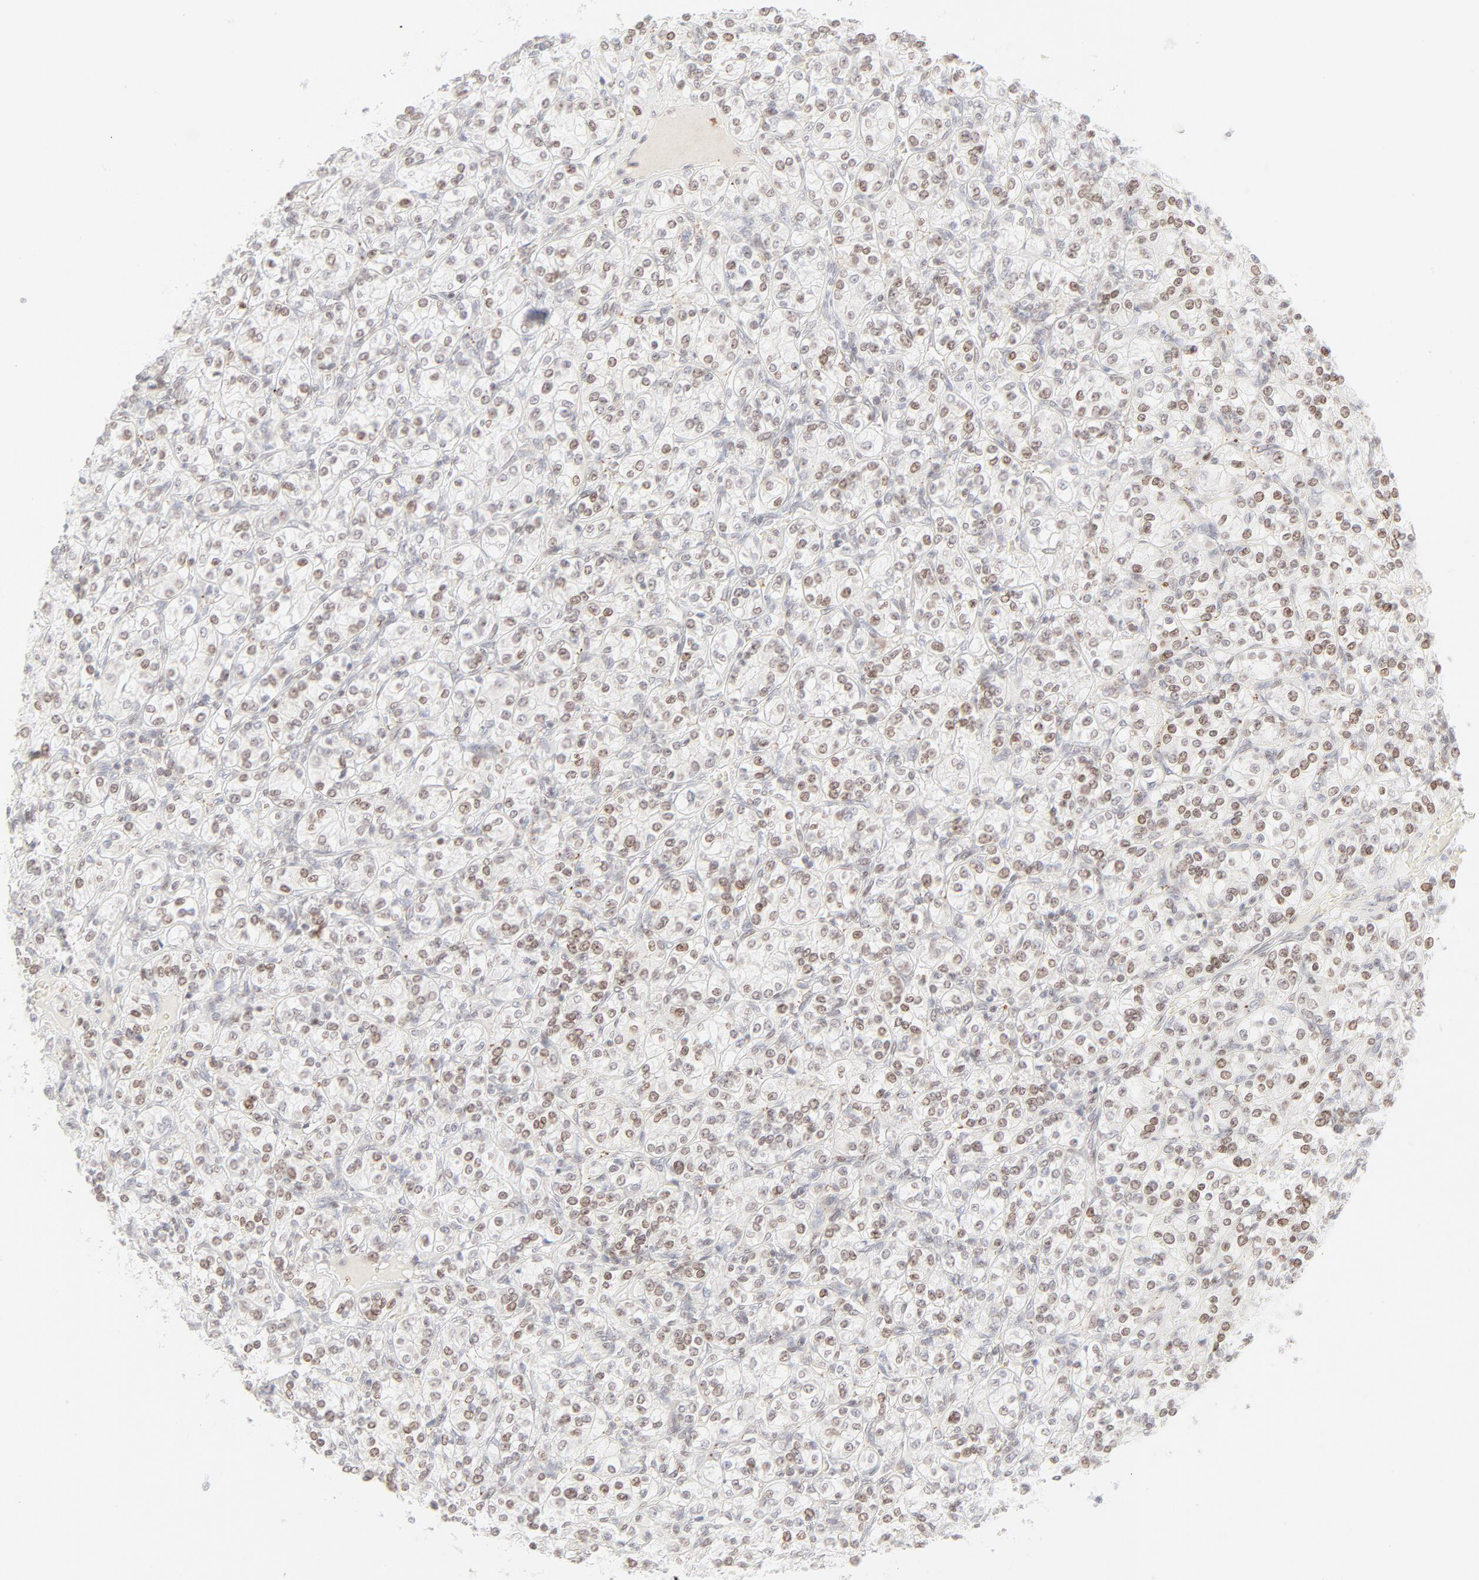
{"staining": {"intensity": "moderate", "quantity": "25%-75%", "location": "nuclear"}, "tissue": "renal cancer", "cell_type": "Tumor cells", "image_type": "cancer", "snomed": [{"axis": "morphology", "description": "Adenocarcinoma, NOS"}, {"axis": "topography", "description": "Kidney"}], "caption": "The photomicrograph displays staining of renal cancer (adenocarcinoma), revealing moderate nuclear protein positivity (brown color) within tumor cells.", "gene": "PRKCB", "patient": {"sex": "male", "age": 77}}